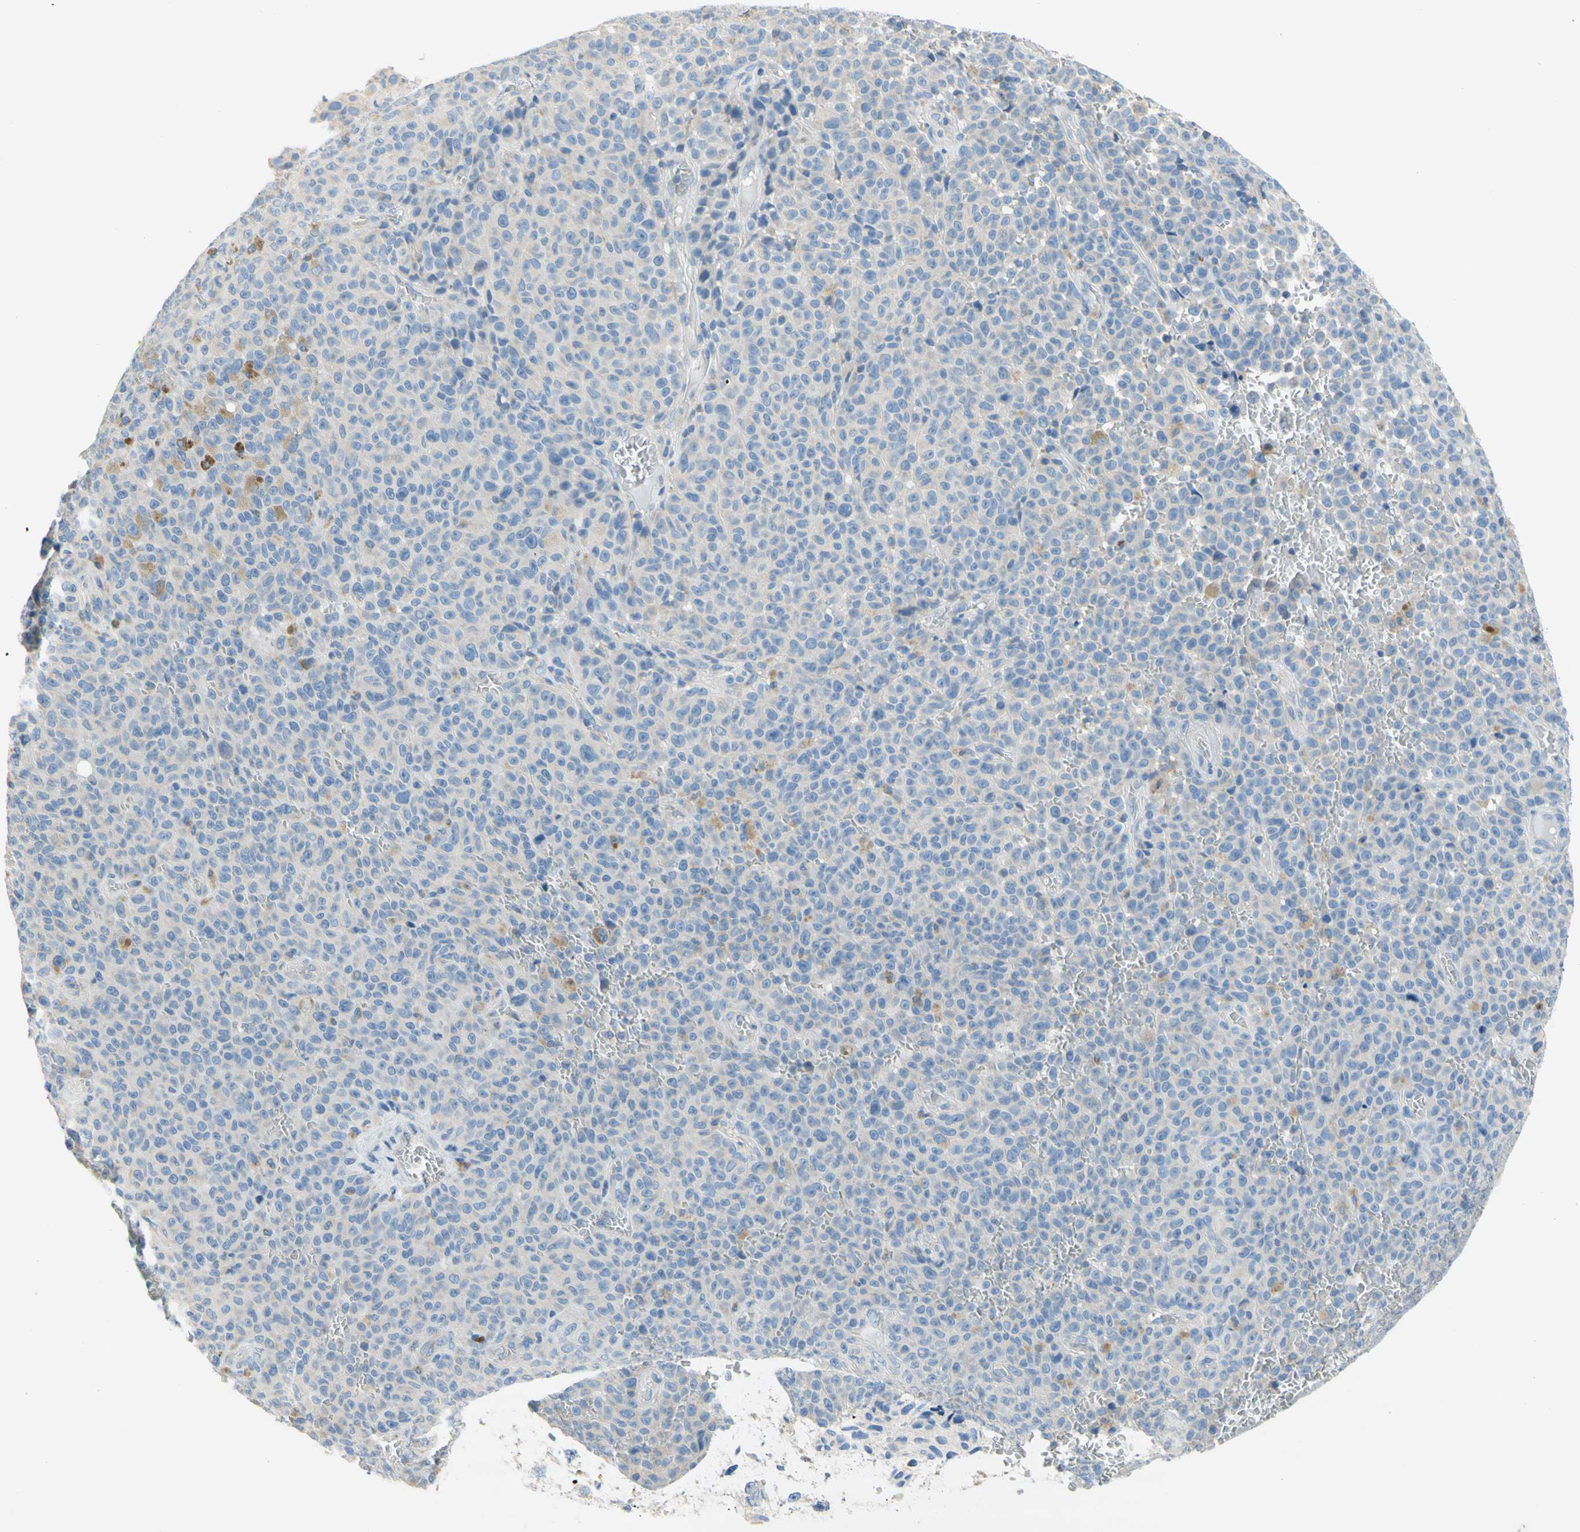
{"staining": {"intensity": "moderate", "quantity": "<25%", "location": "cytoplasmic/membranous"}, "tissue": "melanoma", "cell_type": "Tumor cells", "image_type": "cancer", "snomed": [{"axis": "morphology", "description": "Malignant melanoma, NOS"}, {"axis": "topography", "description": "Skin"}], "caption": "Melanoma was stained to show a protein in brown. There is low levels of moderate cytoplasmic/membranous staining in approximately <25% of tumor cells. (DAB IHC, brown staining for protein, blue staining for nuclei).", "gene": "F3", "patient": {"sex": "female", "age": 82}}